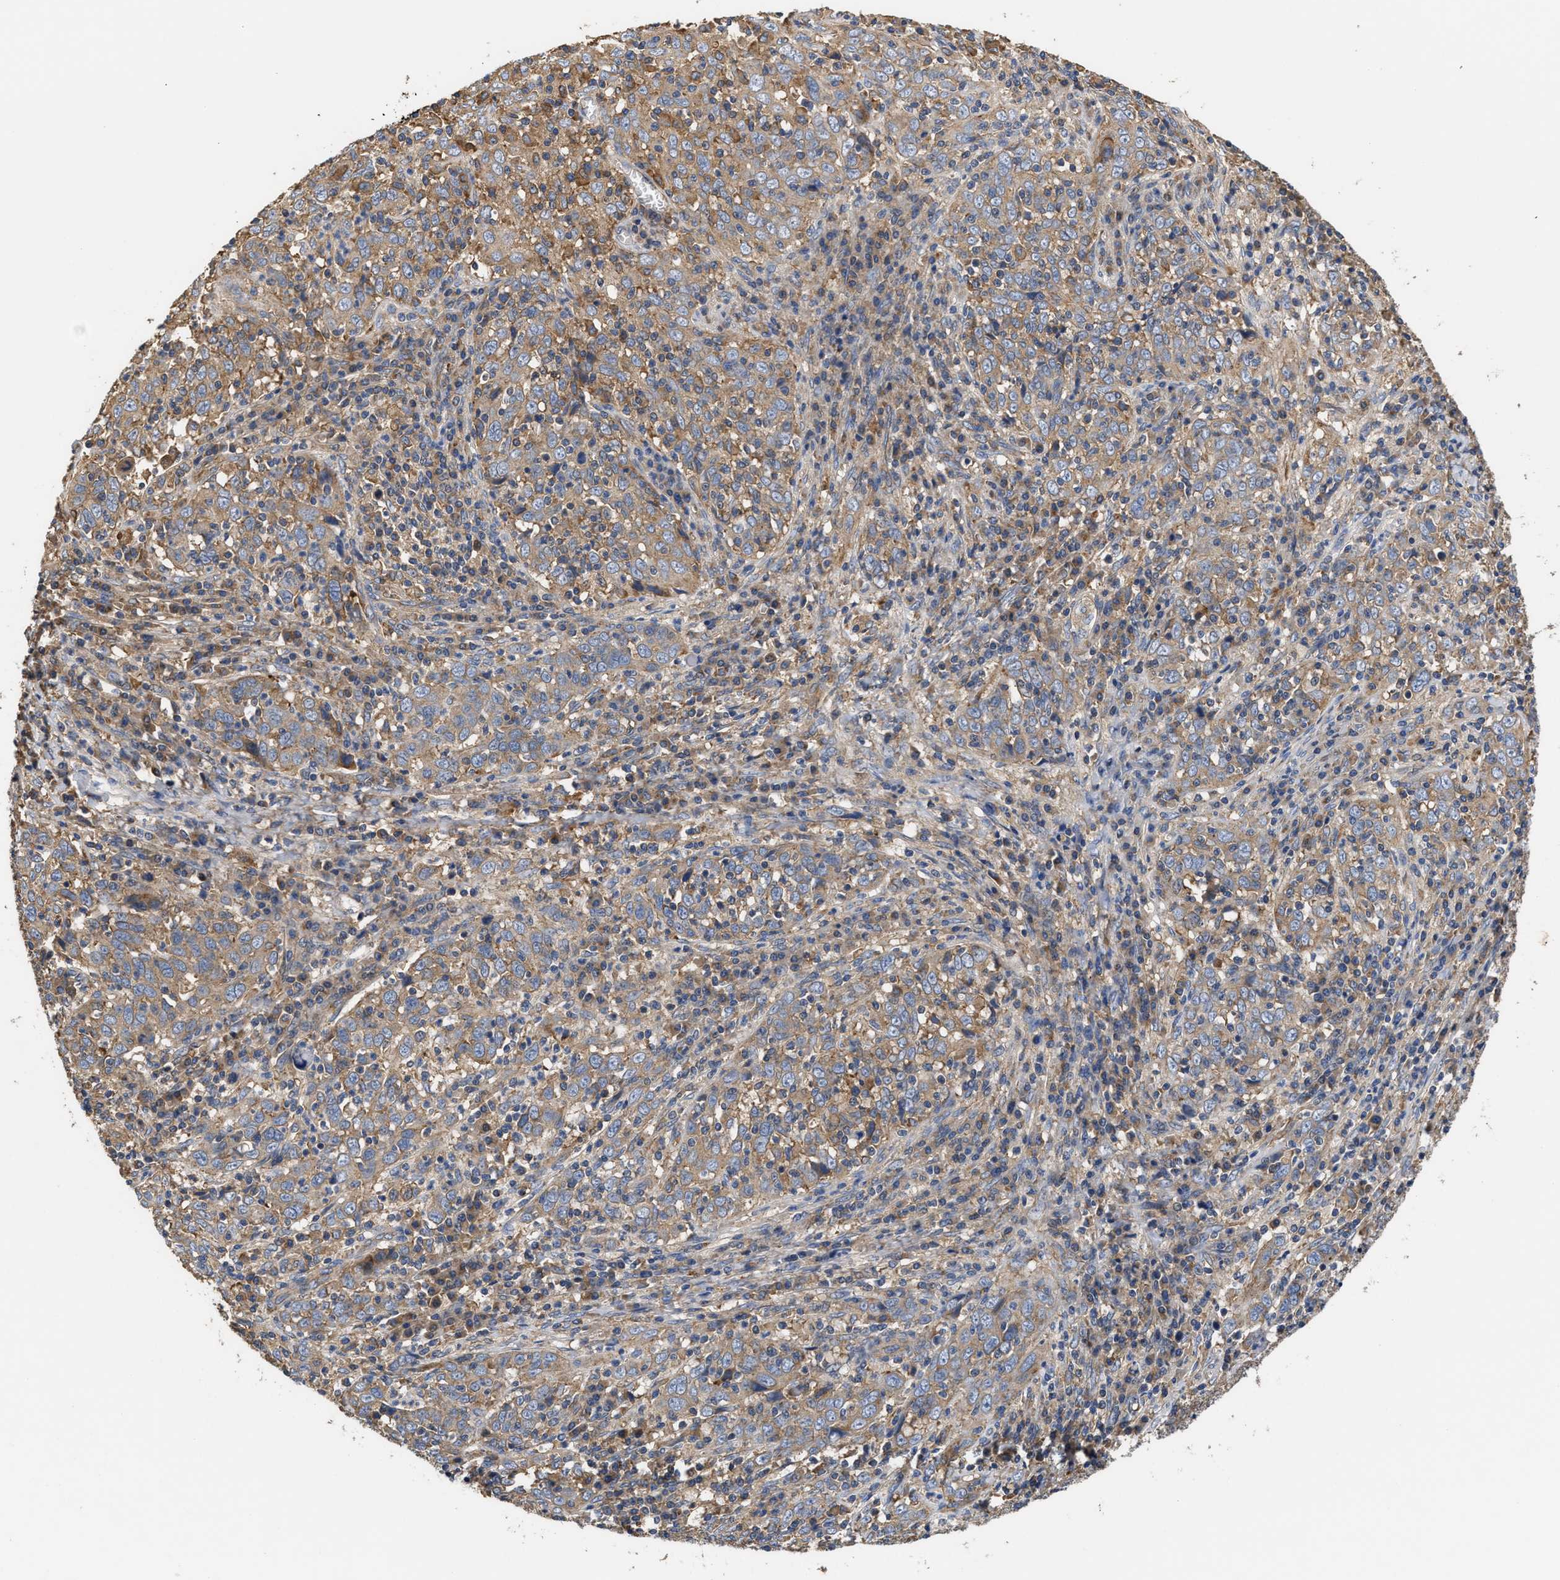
{"staining": {"intensity": "weak", "quantity": ">75%", "location": "cytoplasmic/membranous"}, "tissue": "cervical cancer", "cell_type": "Tumor cells", "image_type": "cancer", "snomed": [{"axis": "morphology", "description": "Squamous cell carcinoma, NOS"}, {"axis": "topography", "description": "Cervix"}], "caption": "Cervical squamous cell carcinoma stained for a protein displays weak cytoplasmic/membranous positivity in tumor cells.", "gene": "KLB", "patient": {"sex": "female", "age": 46}}